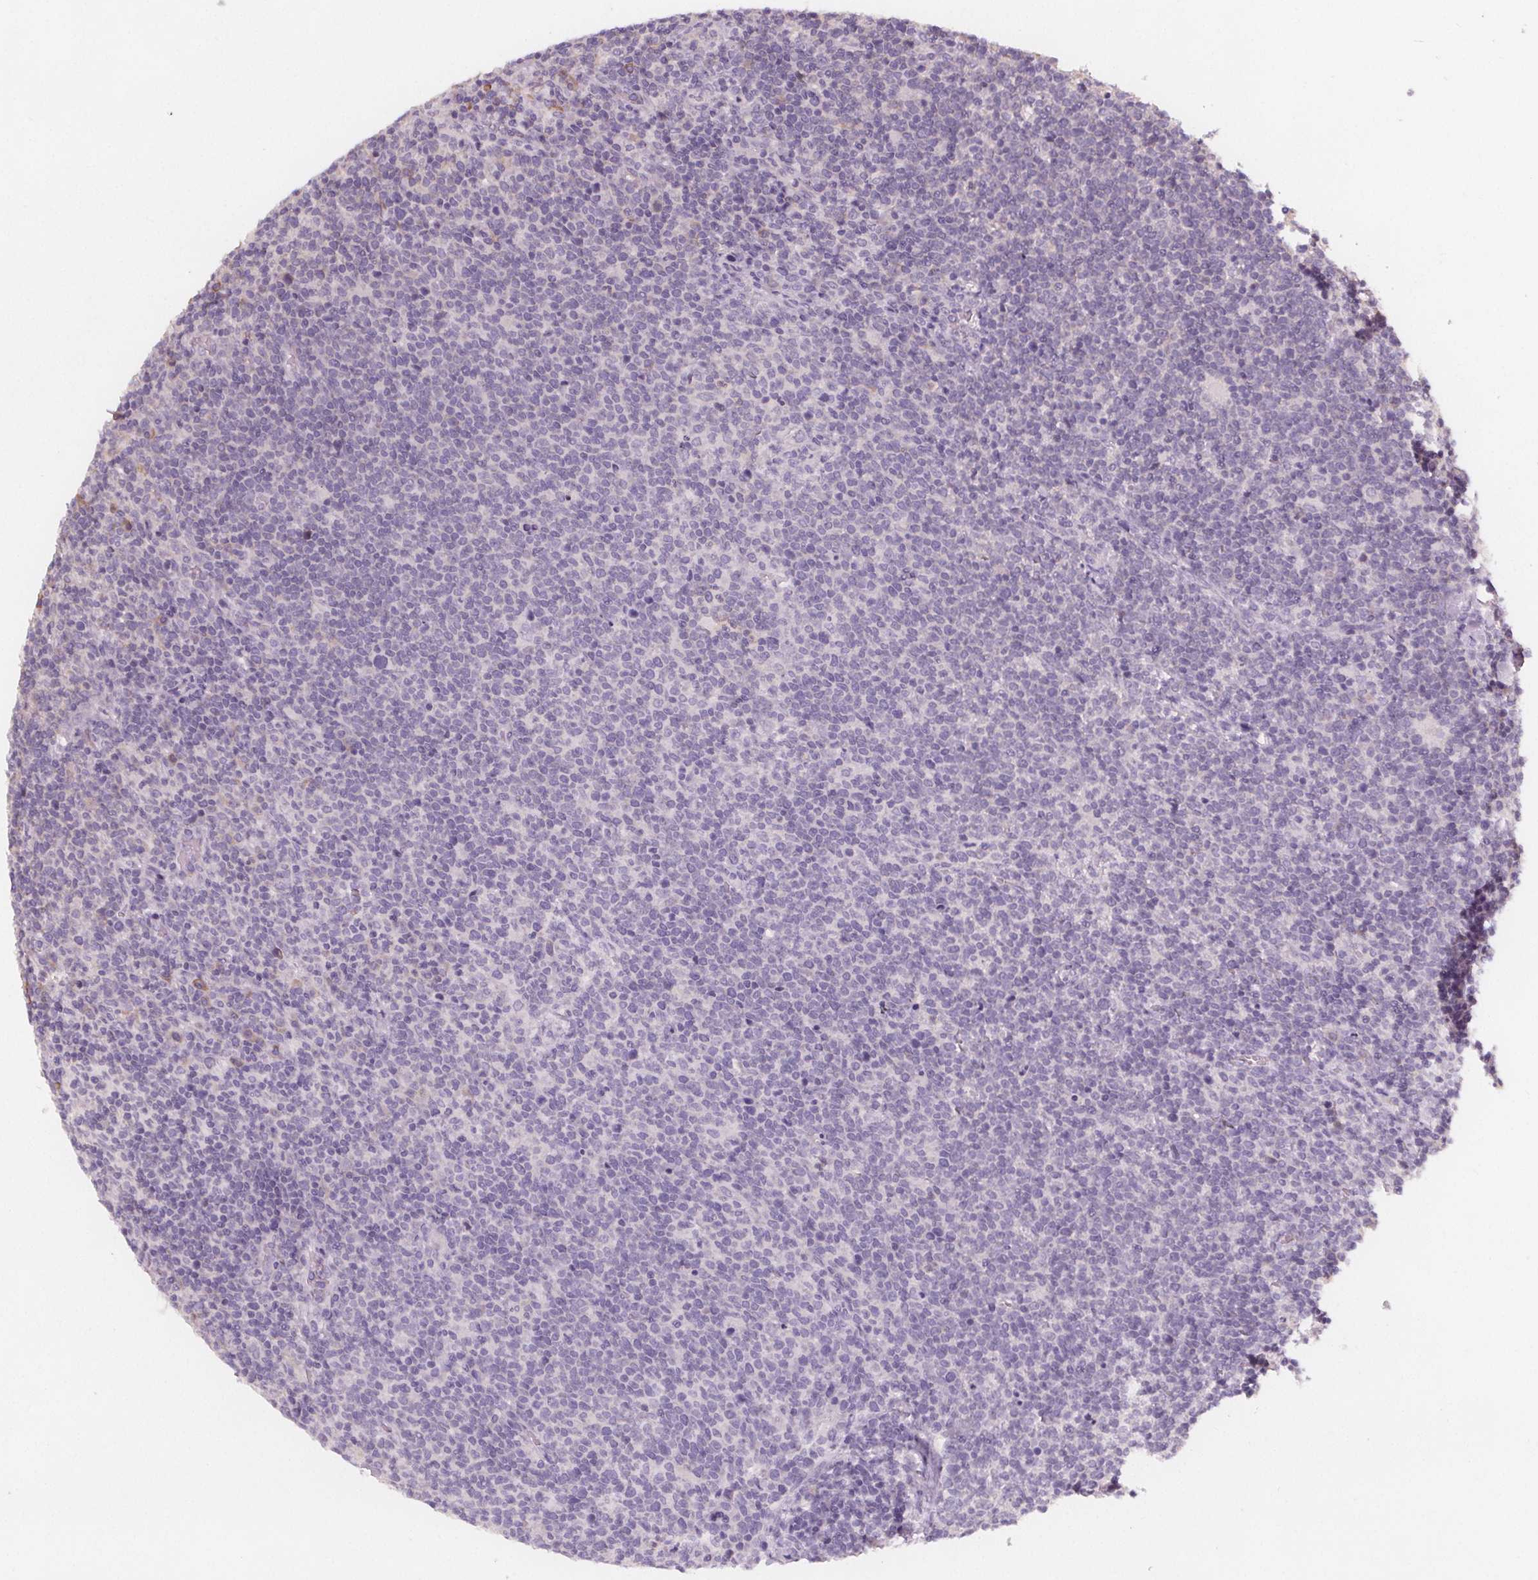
{"staining": {"intensity": "negative", "quantity": "none", "location": "none"}, "tissue": "lymphoma", "cell_type": "Tumor cells", "image_type": "cancer", "snomed": [{"axis": "morphology", "description": "Malignant lymphoma, non-Hodgkin's type, High grade"}, {"axis": "topography", "description": "Lymph node"}], "caption": "Immunohistochemical staining of malignant lymphoma, non-Hodgkin's type (high-grade) exhibits no significant staining in tumor cells. Brightfield microscopy of immunohistochemistry (IHC) stained with DAB (brown) and hematoxylin (blue), captured at high magnification.", "gene": "TMEM80", "patient": {"sex": "male", "age": 61}}